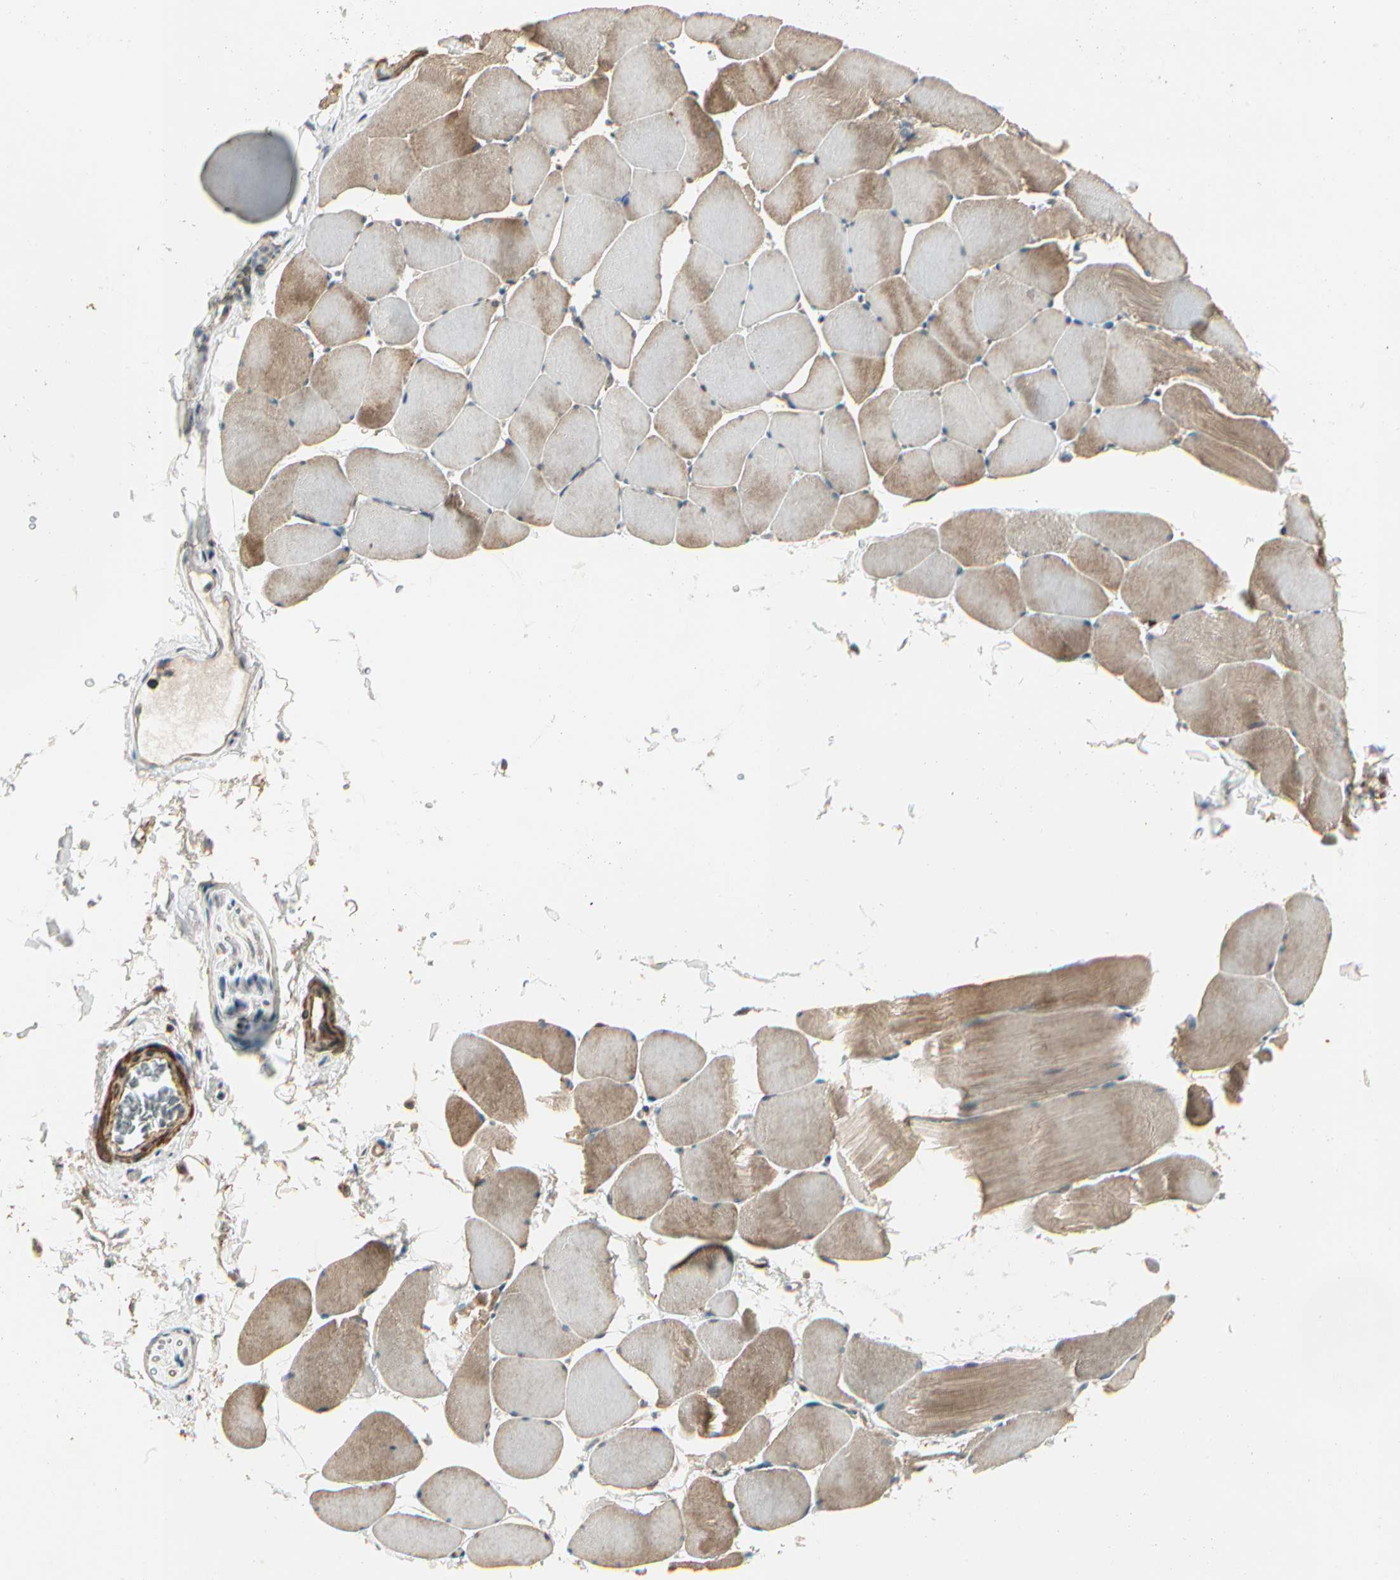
{"staining": {"intensity": "strong", "quantity": "25%-75%", "location": "cytoplasmic/membranous"}, "tissue": "skeletal muscle", "cell_type": "Myocytes", "image_type": "normal", "snomed": [{"axis": "morphology", "description": "Normal tissue, NOS"}, {"axis": "topography", "description": "Skeletal muscle"}], "caption": "Immunohistochemical staining of normal skeletal muscle displays high levels of strong cytoplasmic/membranous expression in about 25%-75% of myocytes. (IHC, brightfield microscopy, high magnification).", "gene": "ACVR1", "patient": {"sex": "male", "age": 62}}